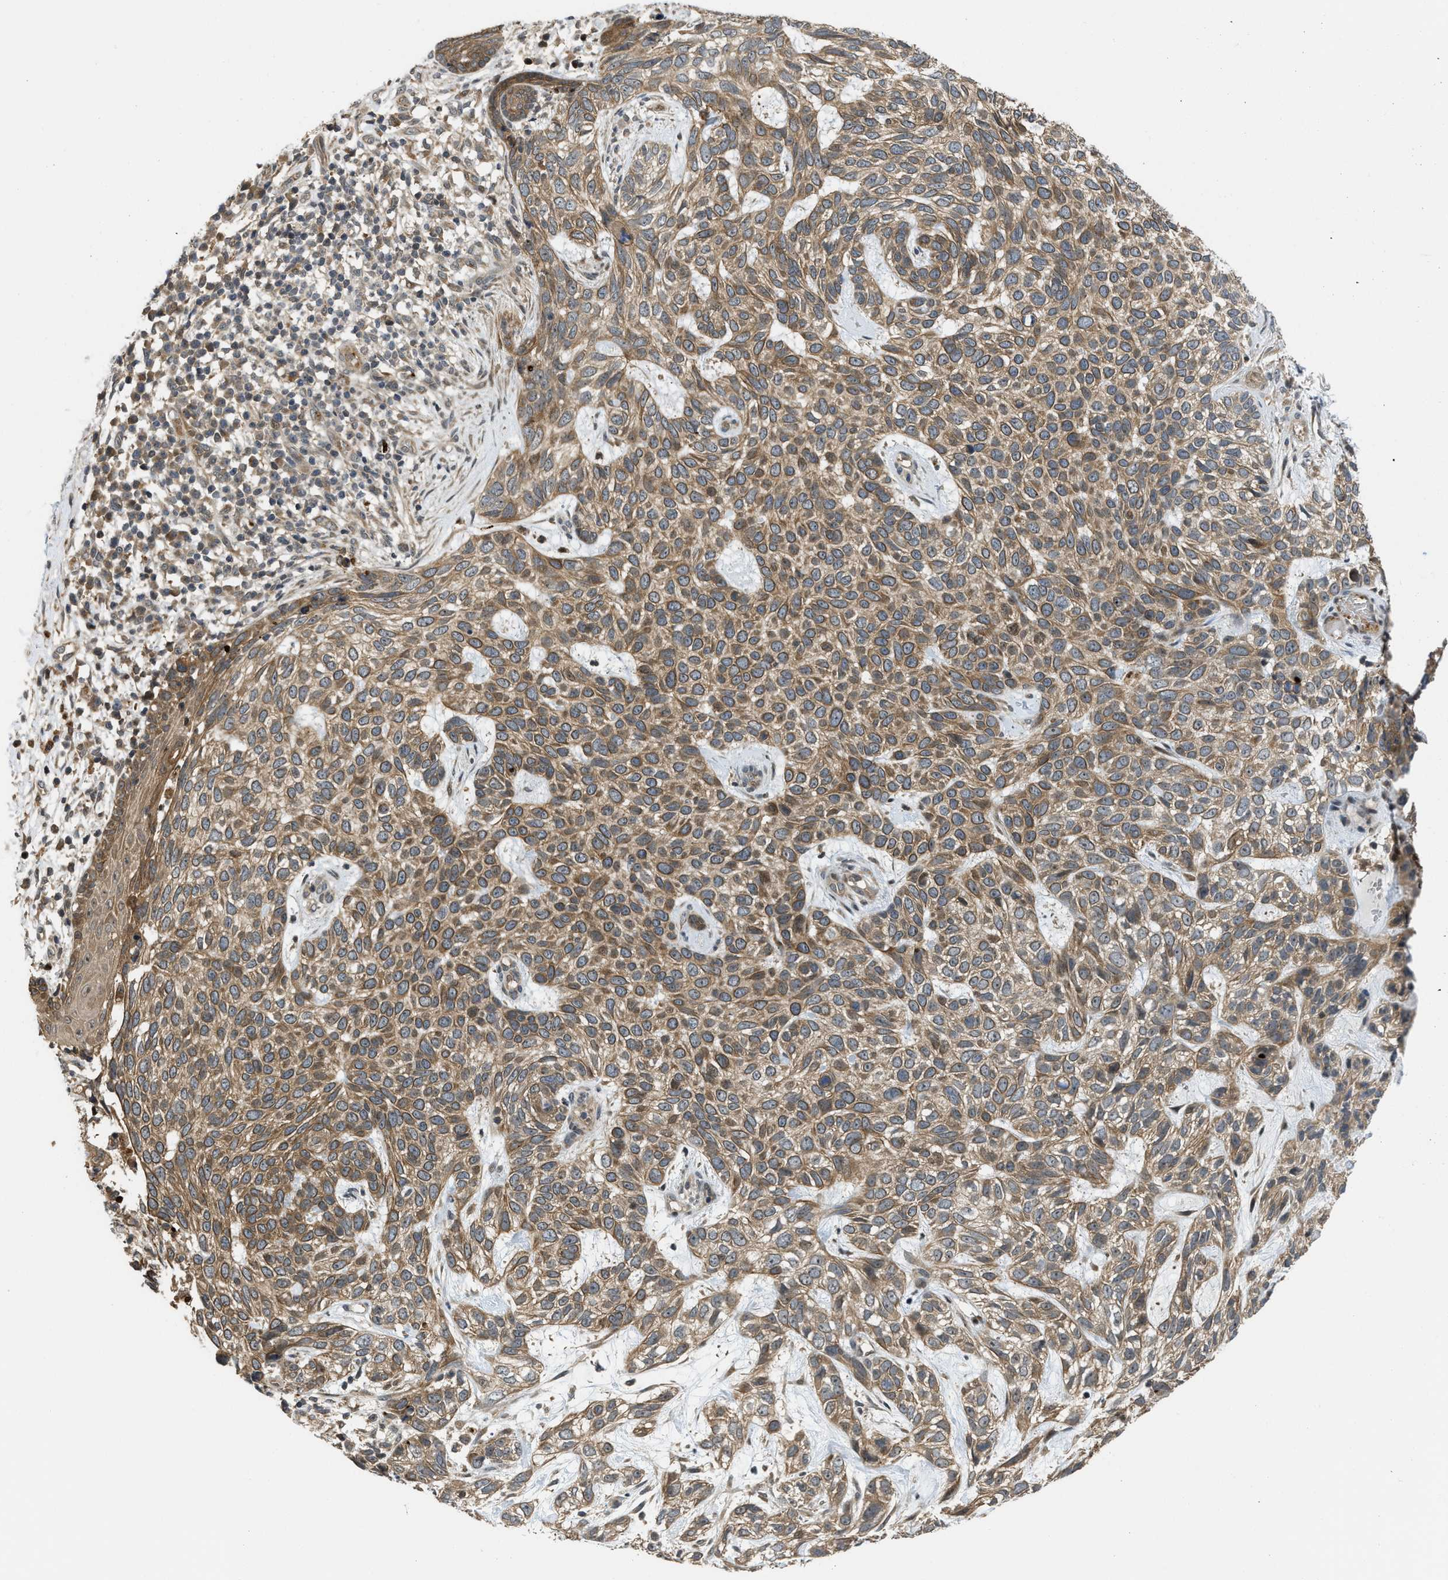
{"staining": {"intensity": "moderate", "quantity": ">75%", "location": "cytoplasmic/membranous"}, "tissue": "skin cancer", "cell_type": "Tumor cells", "image_type": "cancer", "snomed": [{"axis": "morphology", "description": "Normal tissue, NOS"}, {"axis": "morphology", "description": "Basal cell carcinoma"}, {"axis": "topography", "description": "Skin"}], "caption": "Protein expression analysis of skin cancer (basal cell carcinoma) displays moderate cytoplasmic/membranous expression in about >75% of tumor cells.", "gene": "DNAJC28", "patient": {"sex": "male", "age": 79}}